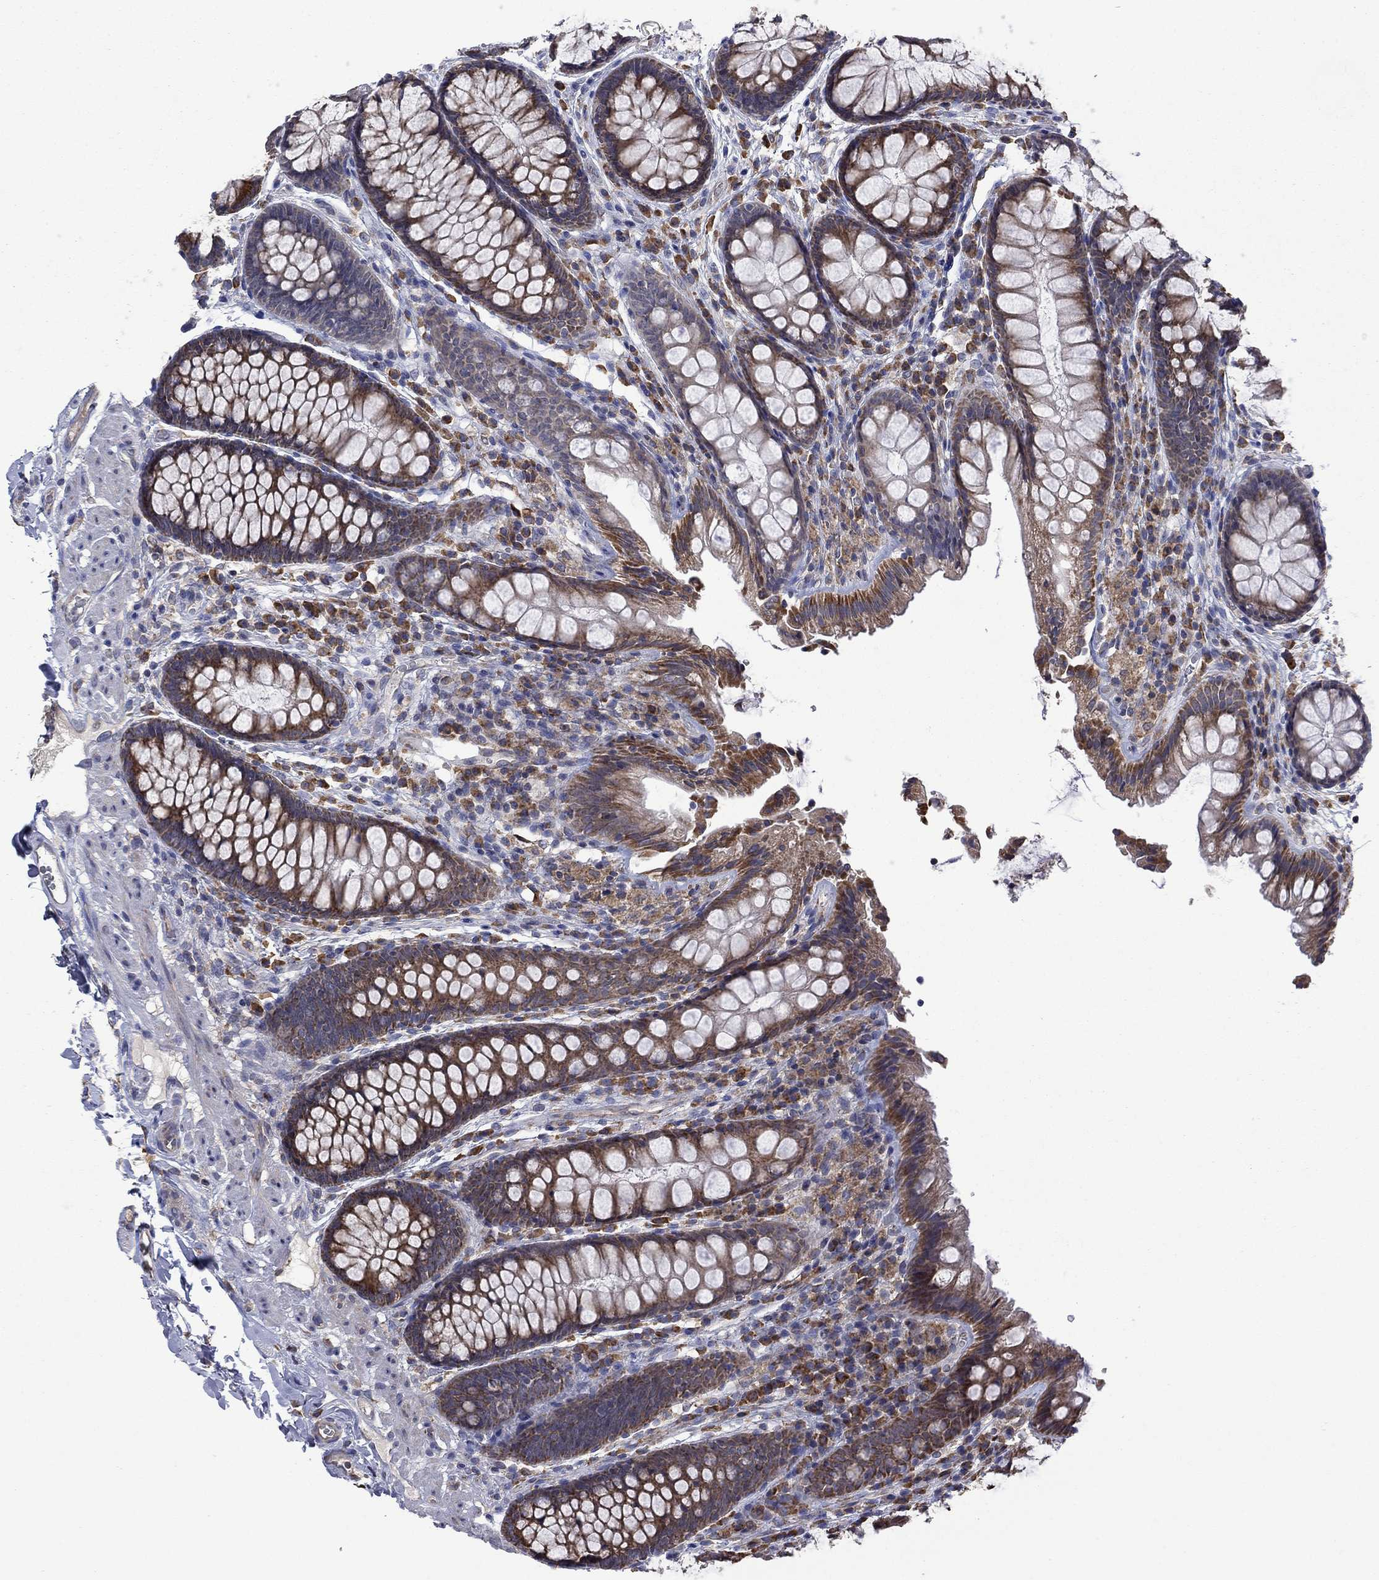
{"staining": {"intensity": "negative", "quantity": "none", "location": "none"}, "tissue": "colon", "cell_type": "Endothelial cells", "image_type": "normal", "snomed": [{"axis": "morphology", "description": "Normal tissue, NOS"}, {"axis": "topography", "description": "Colon"}], "caption": "Immunohistochemistry image of unremarkable colon: human colon stained with DAB (3,3'-diaminobenzidine) displays no significant protein expression in endothelial cells. (DAB (3,3'-diaminobenzidine) IHC visualized using brightfield microscopy, high magnification).", "gene": "FURIN", "patient": {"sex": "female", "age": 86}}